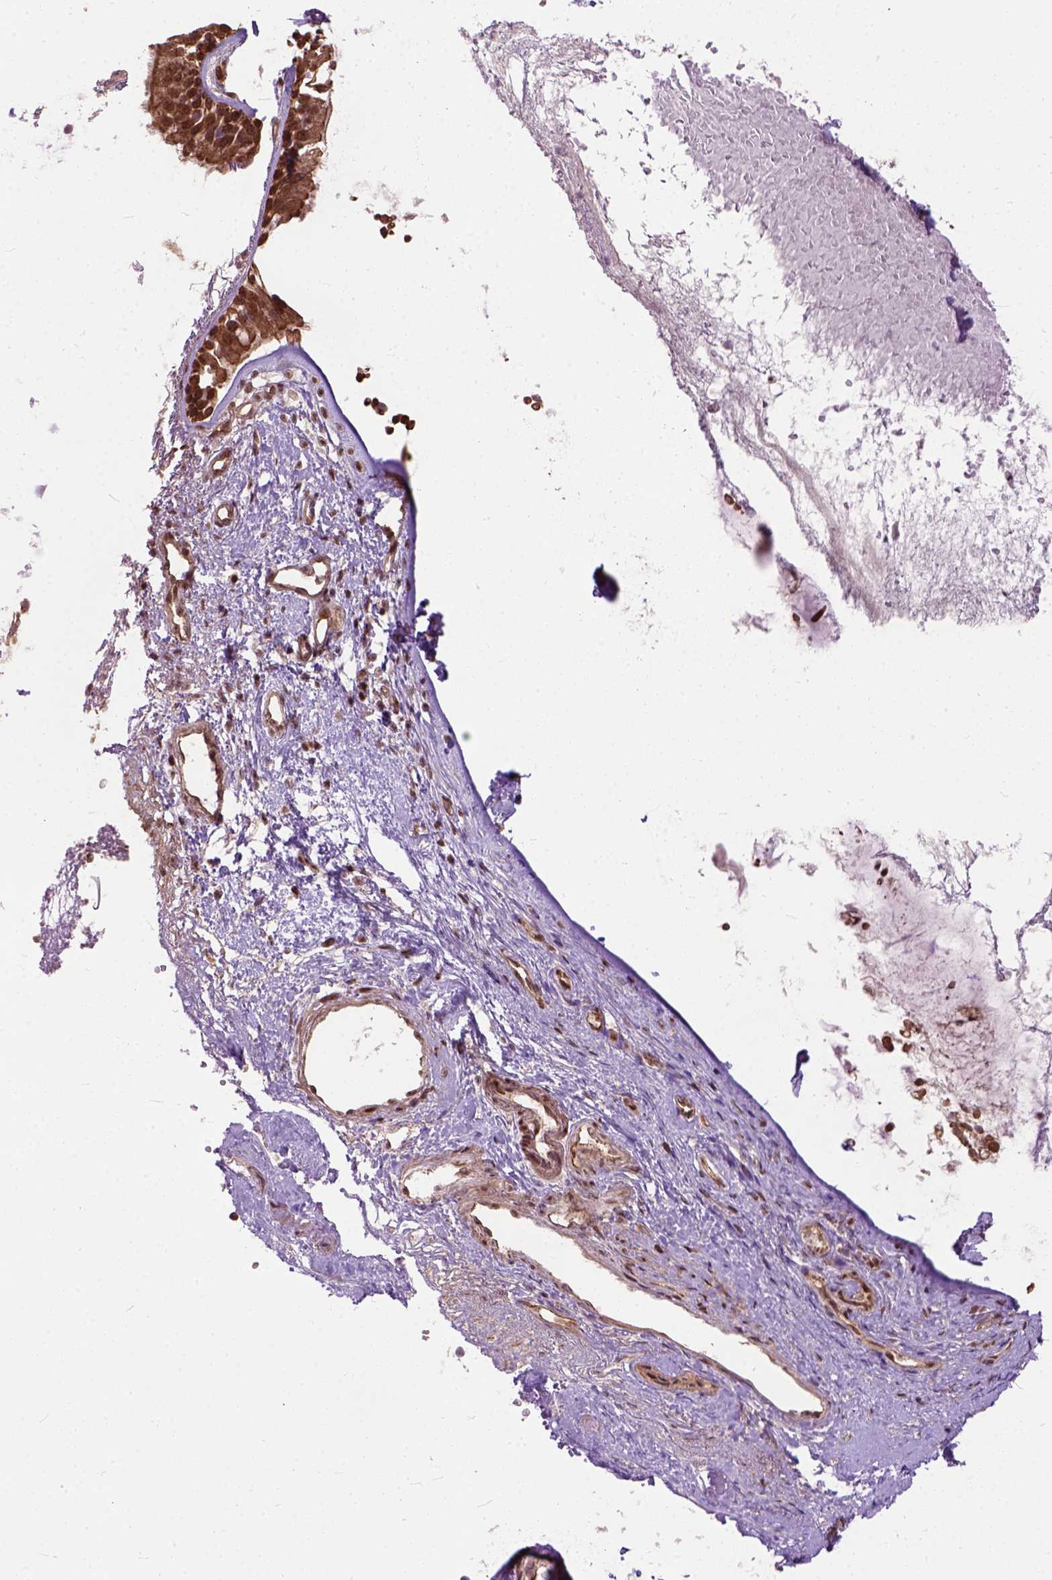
{"staining": {"intensity": "strong", "quantity": ">75%", "location": "cytoplasmic/membranous,nuclear"}, "tissue": "nasopharynx", "cell_type": "Respiratory epithelial cells", "image_type": "normal", "snomed": [{"axis": "morphology", "description": "Normal tissue, NOS"}, {"axis": "topography", "description": "Nasopharynx"}], "caption": "Immunohistochemical staining of unremarkable nasopharynx displays strong cytoplasmic/membranous,nuclear protein expression in about >75% of respiratory epithelial cells. Immunohistochemistry stains the protein of interest in brown and the nuclei are stained blue.", "gene": "ZNF630", "patient": {"sex": "male", "age": 58}}